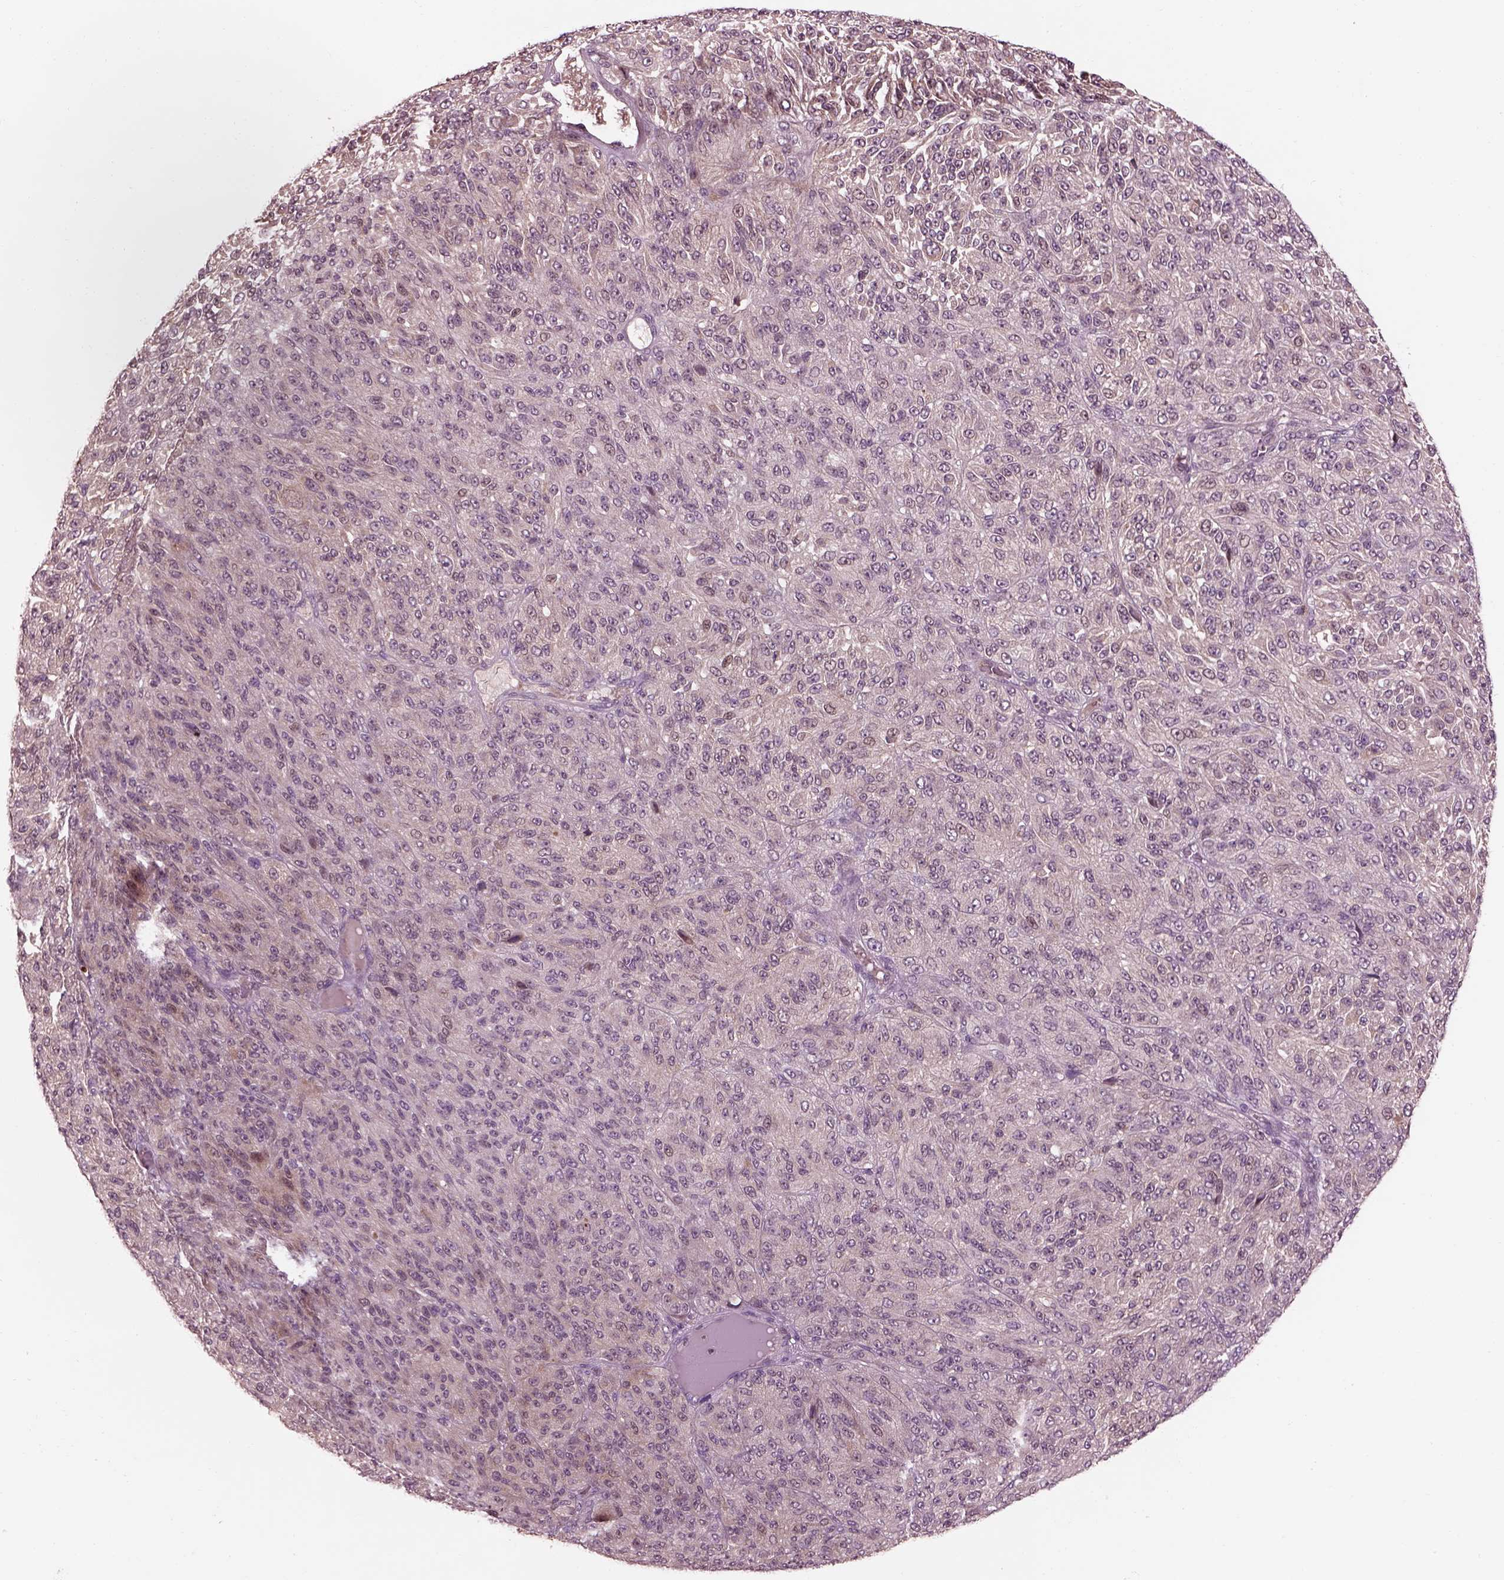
{"staining": {"intensity": "weak", "quantity": "<25%", "location": "cytoplasmic/membranous"}, "tissue": "melanoma", "cell_type": "Tumor cells", "image_type": "cancer", "snomed": [{"axis": "morphology", "description": "Malignant melanoma, Metastatic site"}, {"axis": "topography", "description": "Brain"}], "caption": "Malignant melanoma (metastatic site) was stained to show a protein in brown. There is no significant positivity in tumor cells.", "gene": "EFEMP1", "patient": {"sex": "female", "age": 56}}